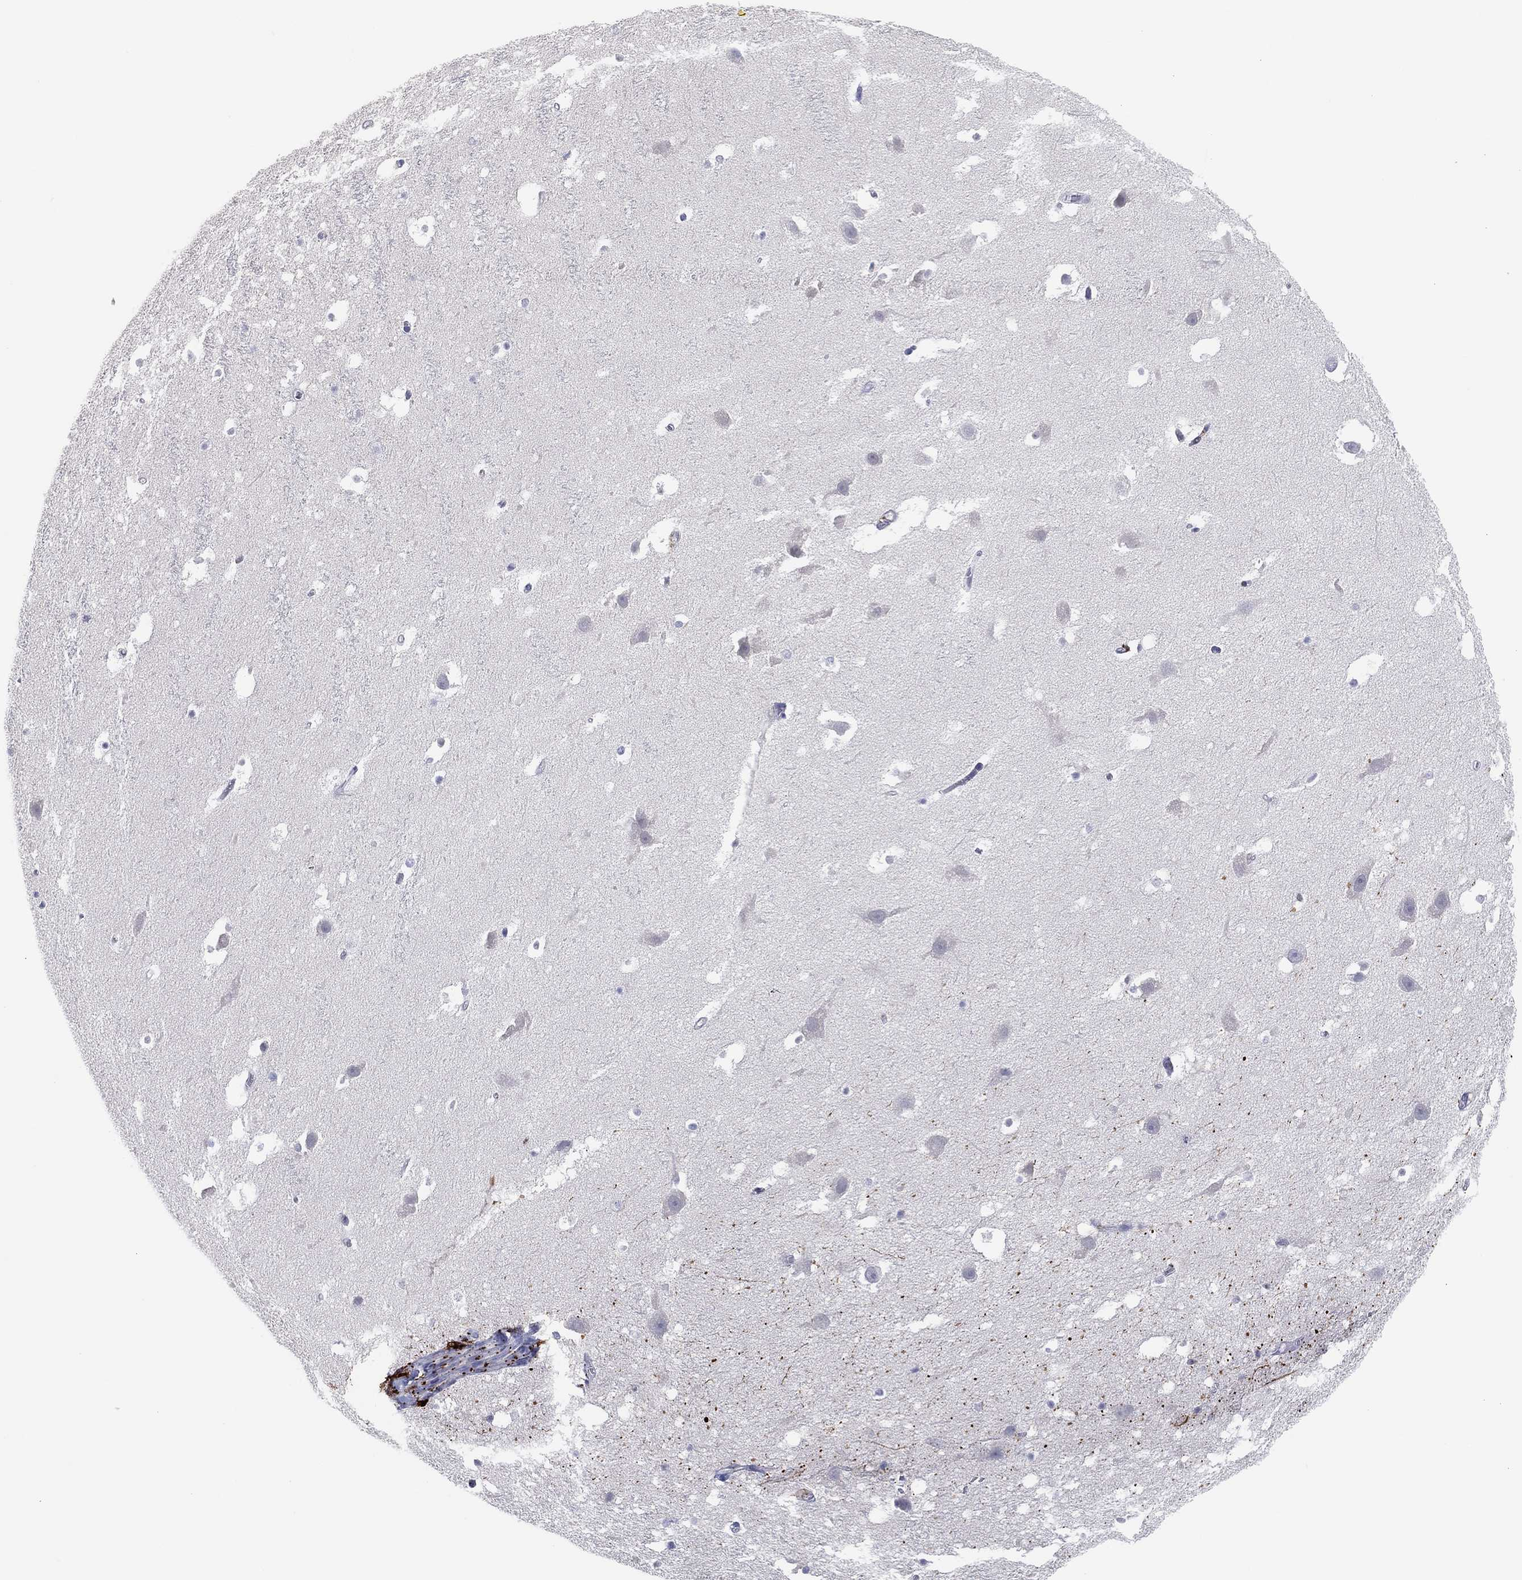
{"staining": {"intensity": "negative", "quantity": "none", "location": "none"}, "tissue": "hippocampus", "cell_type": "Glial cells", "image_type": "normal", "snomed": [{"axis": "morphology", "description": "Normal tissue, NOS"}, {"axis": "topography", "description": "Hippocampus"}], "caption": "Immunohistochemical staining of normal human hippocampus demonstrates no significant staining in glial cells.", "gene": "PLAC8", "patient": {"sex": "male", "age": 26}}